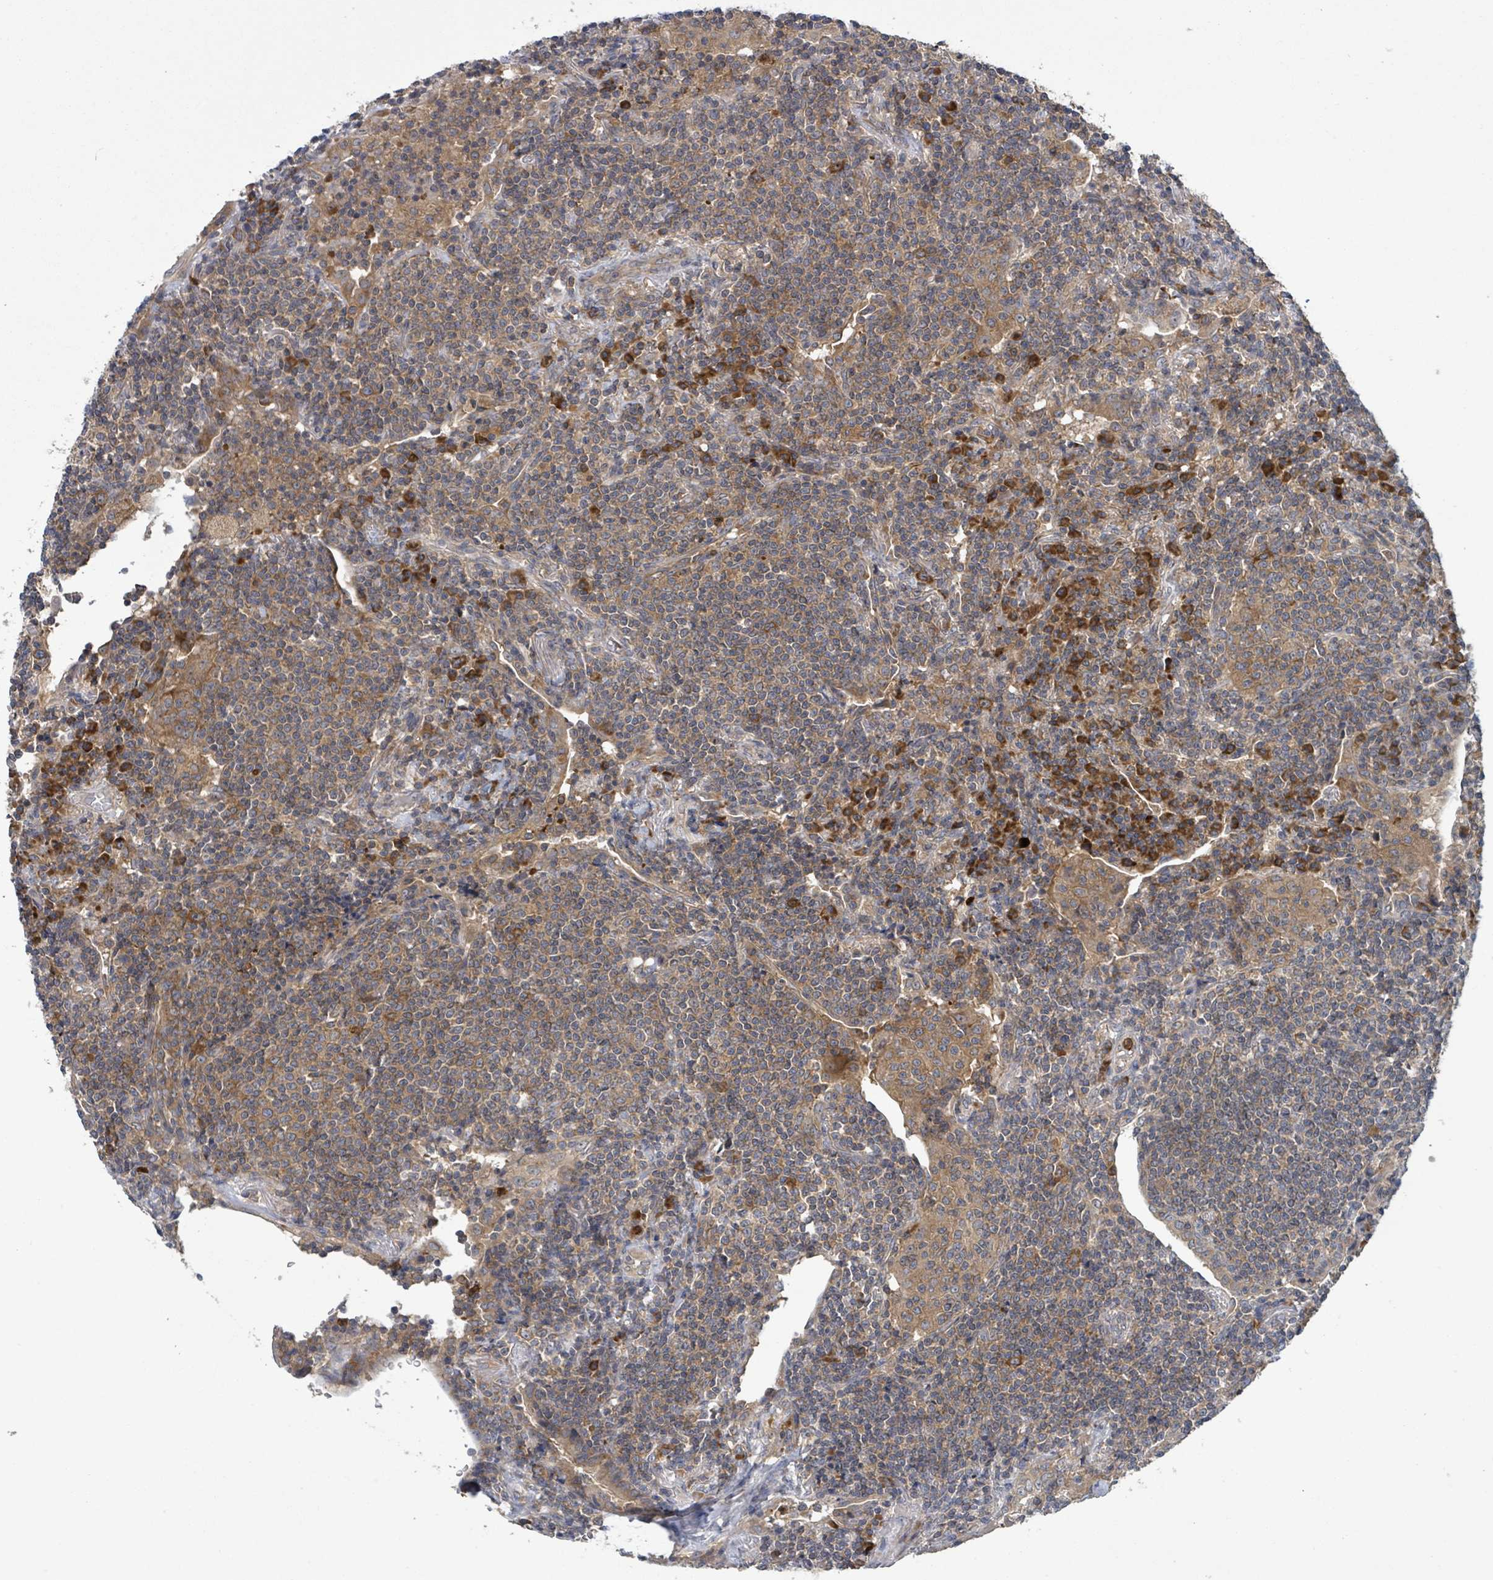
{"staining": {"intensity": "moderate", "quantity": ">75%", "location": "cytoplasmic/membranous"}, "tissue": "lymphoma", "cell_type": "Tumor cells", "image_type": "cancer", "snomed": [{"axis": "morphology", "description": "Malignant lymphoma, non-Hodgkin's type, Low grade"}, {"axis": "topography", "description": "Lung"}], "caption": "Moderate cytoplasmic/membranous positivity is appreciated in about >75% of tumor cells in lymphoma. (IHC, brightfield microscopy, high magnification).", "gene": "SERPINE3", "patient": {"sex": "female", "age": 71}}